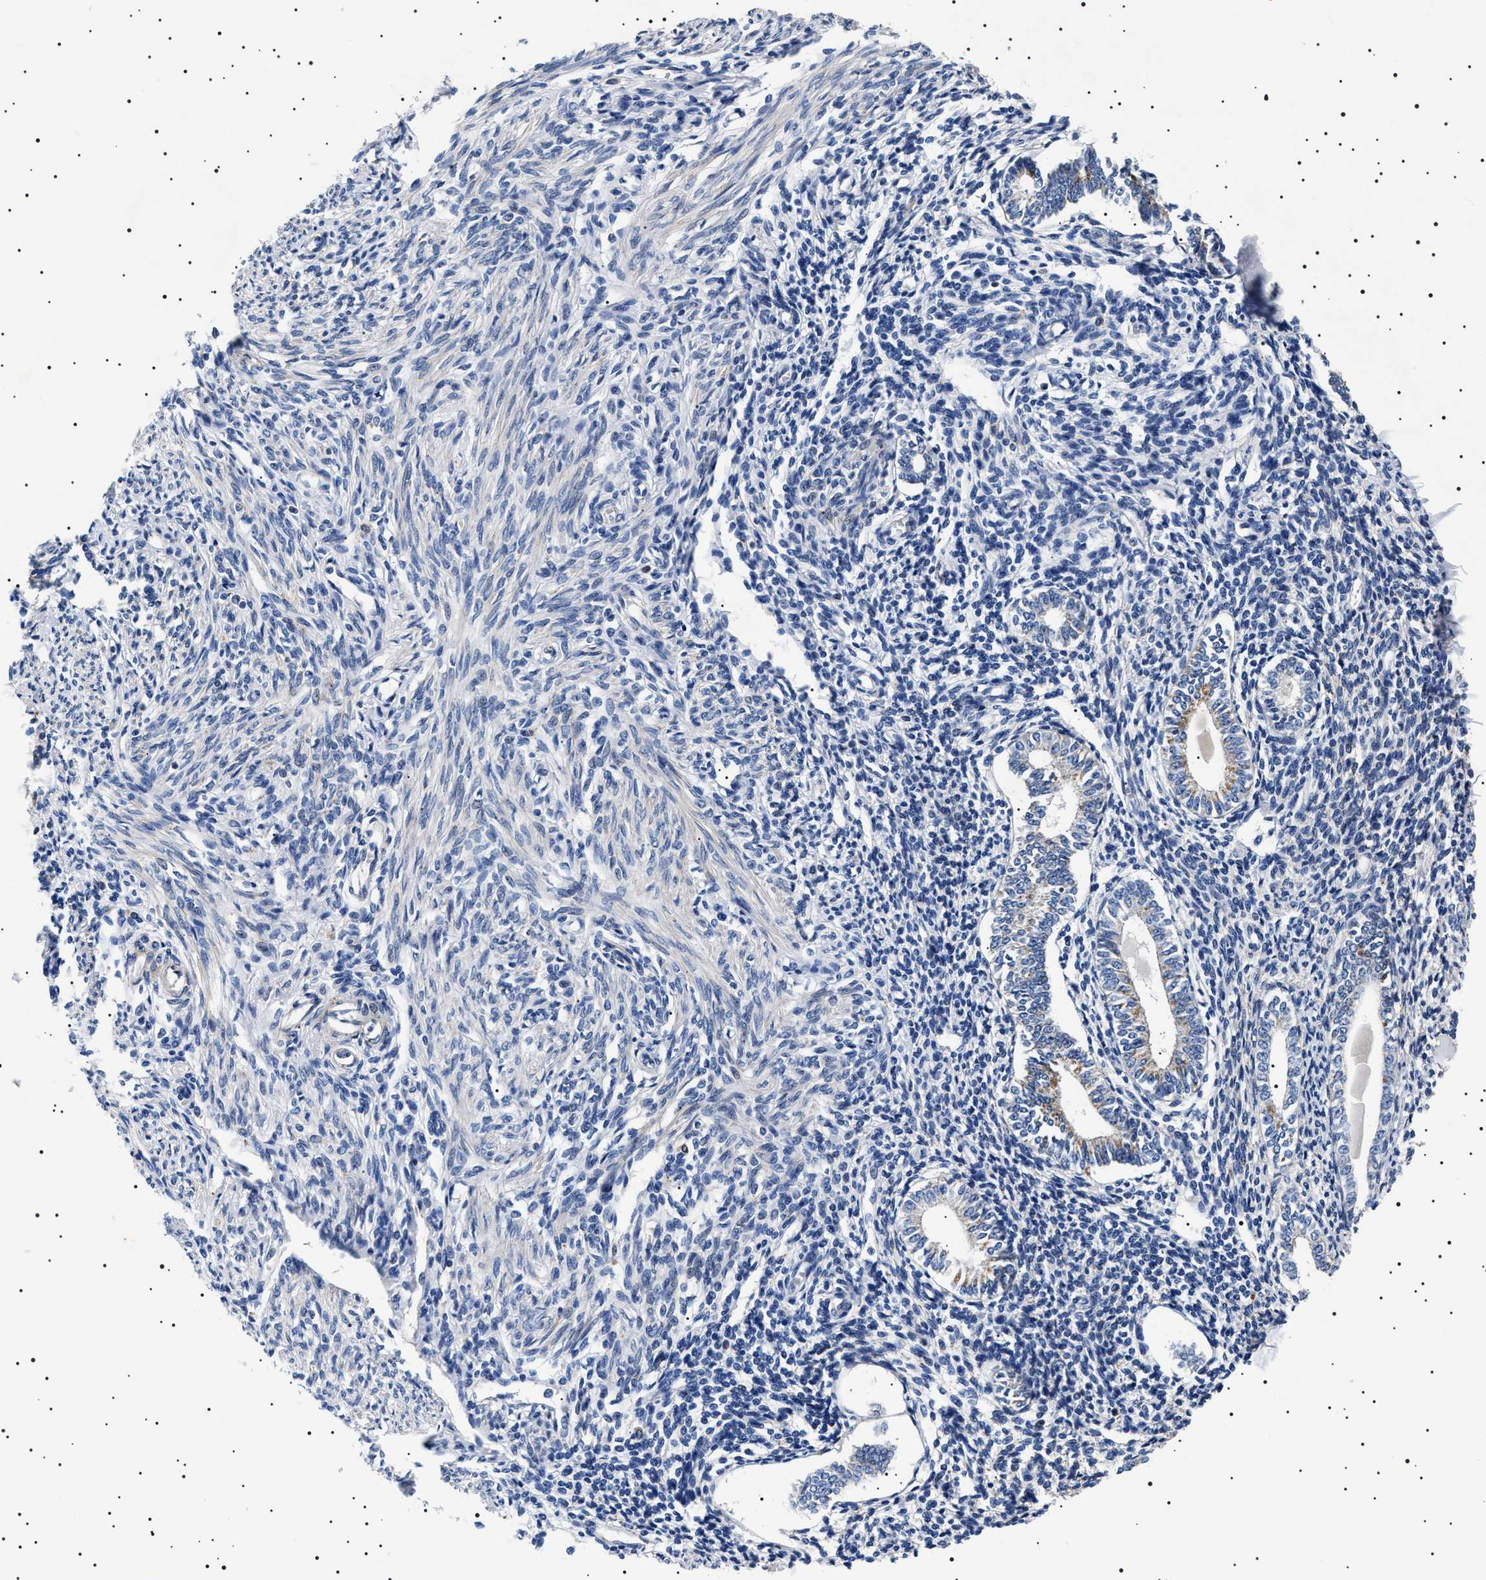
{"staining": {"intensity": "weak", "quantity": "<25%", "location": "cytoplasmic/membranous"}, "tissue": "endometrium", "cell_type": "Cells in endometrial stroma", "image_type": "normal", "snomed": [{"axis": "morphology", "description": "Normal tissue, NOS"}, {"axis": "topography", "description": "Endometrium"}], "caption": "Endometrium stained for a protein using IHC displays no expression cells in endometrial stroma.", "gene": "SLC4A7", "patient": {"sex": "female", "age": 71}}